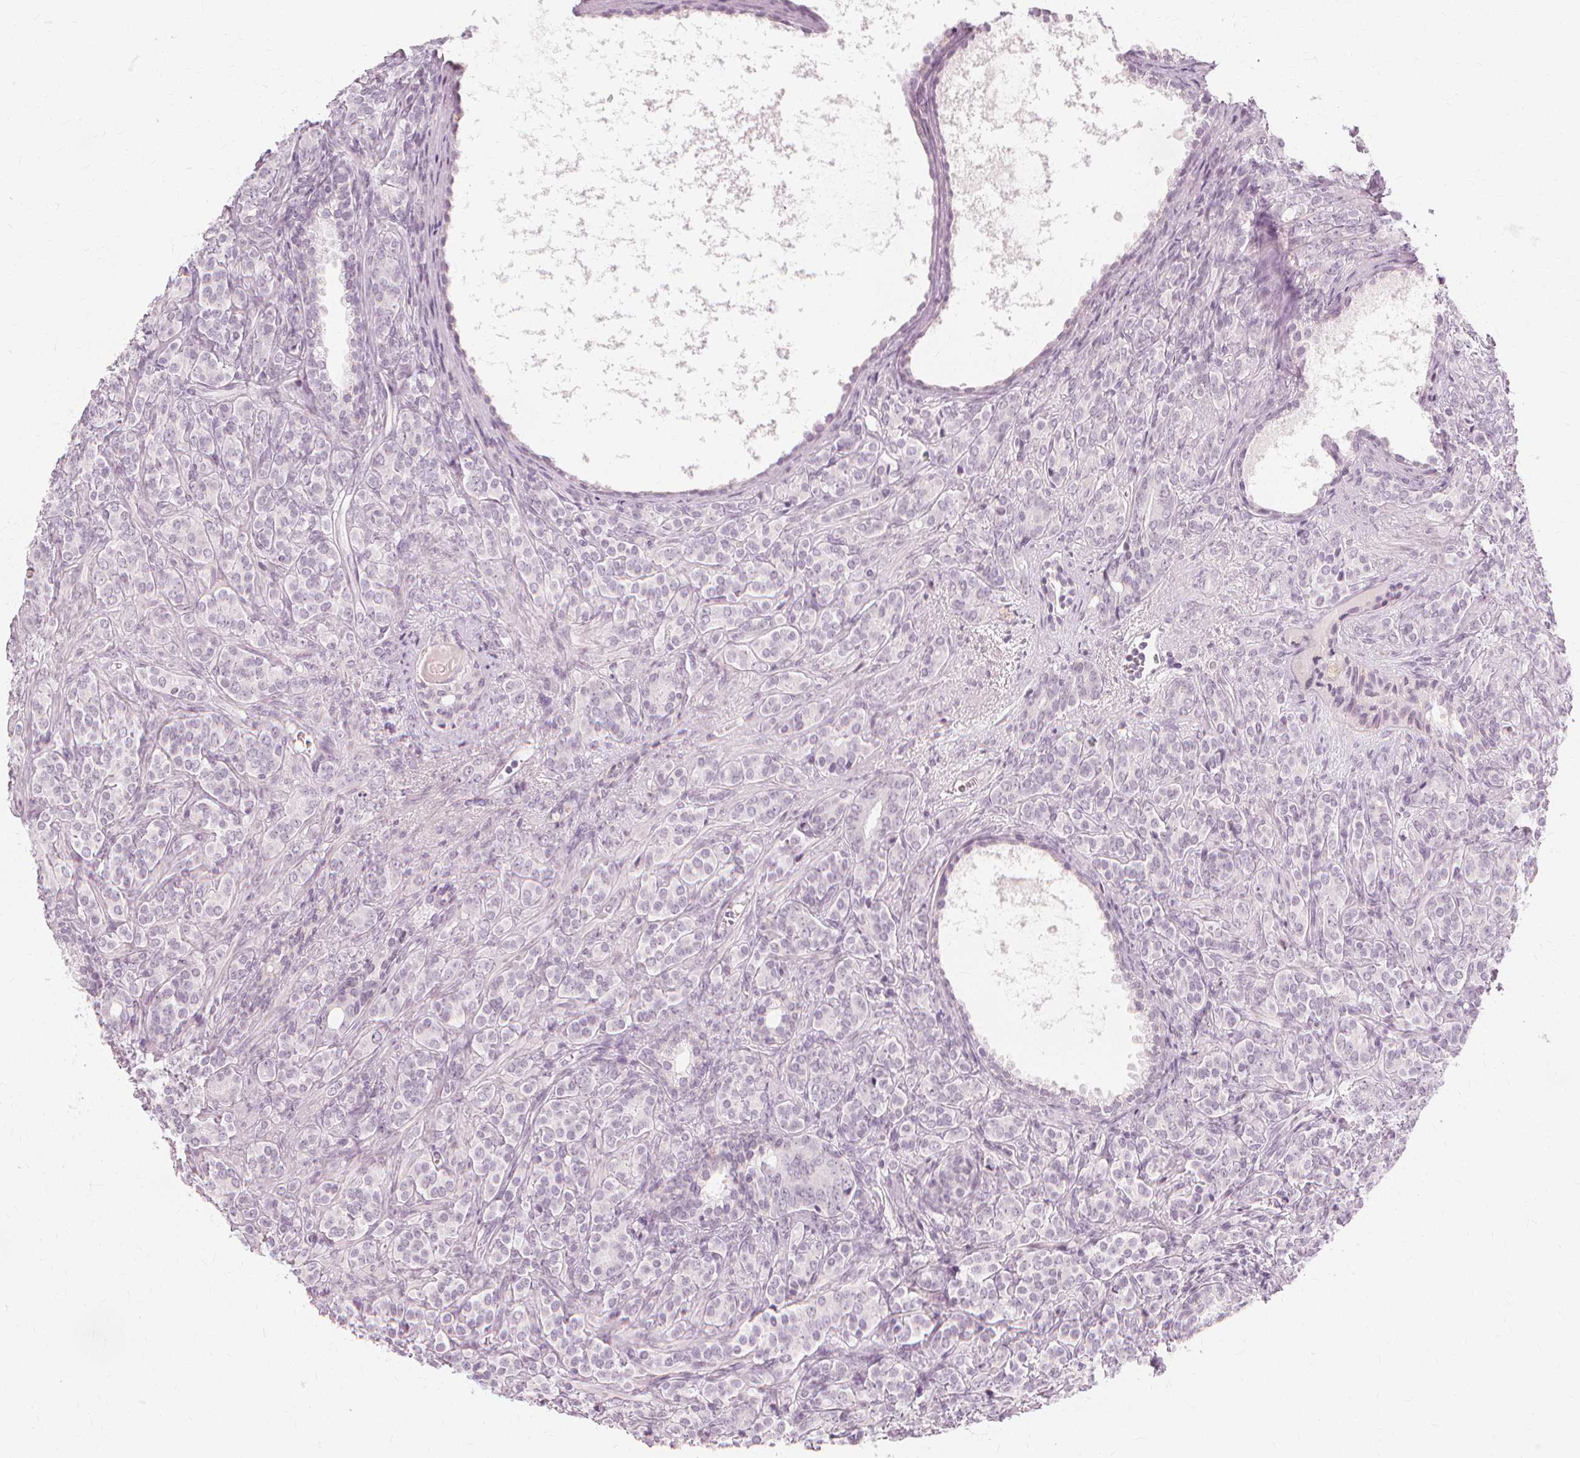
{"staining": {"intensity": "negative", "quantity": "none", "location": "none"}, "tissue": "prostate cancer", "cell_type": "Tumor cells", "image_type": "cancer", "snomed": [{"axis": "morphology", "description": "Adenocarcinoma, High grade"}, {"axis": "topography", "description": "Prostate"}], "caption": "There is no significant expression in tumor cells of prostate cancer.", "gene": "NXPE1", "patient": {"sex": "male", "age": 84}}